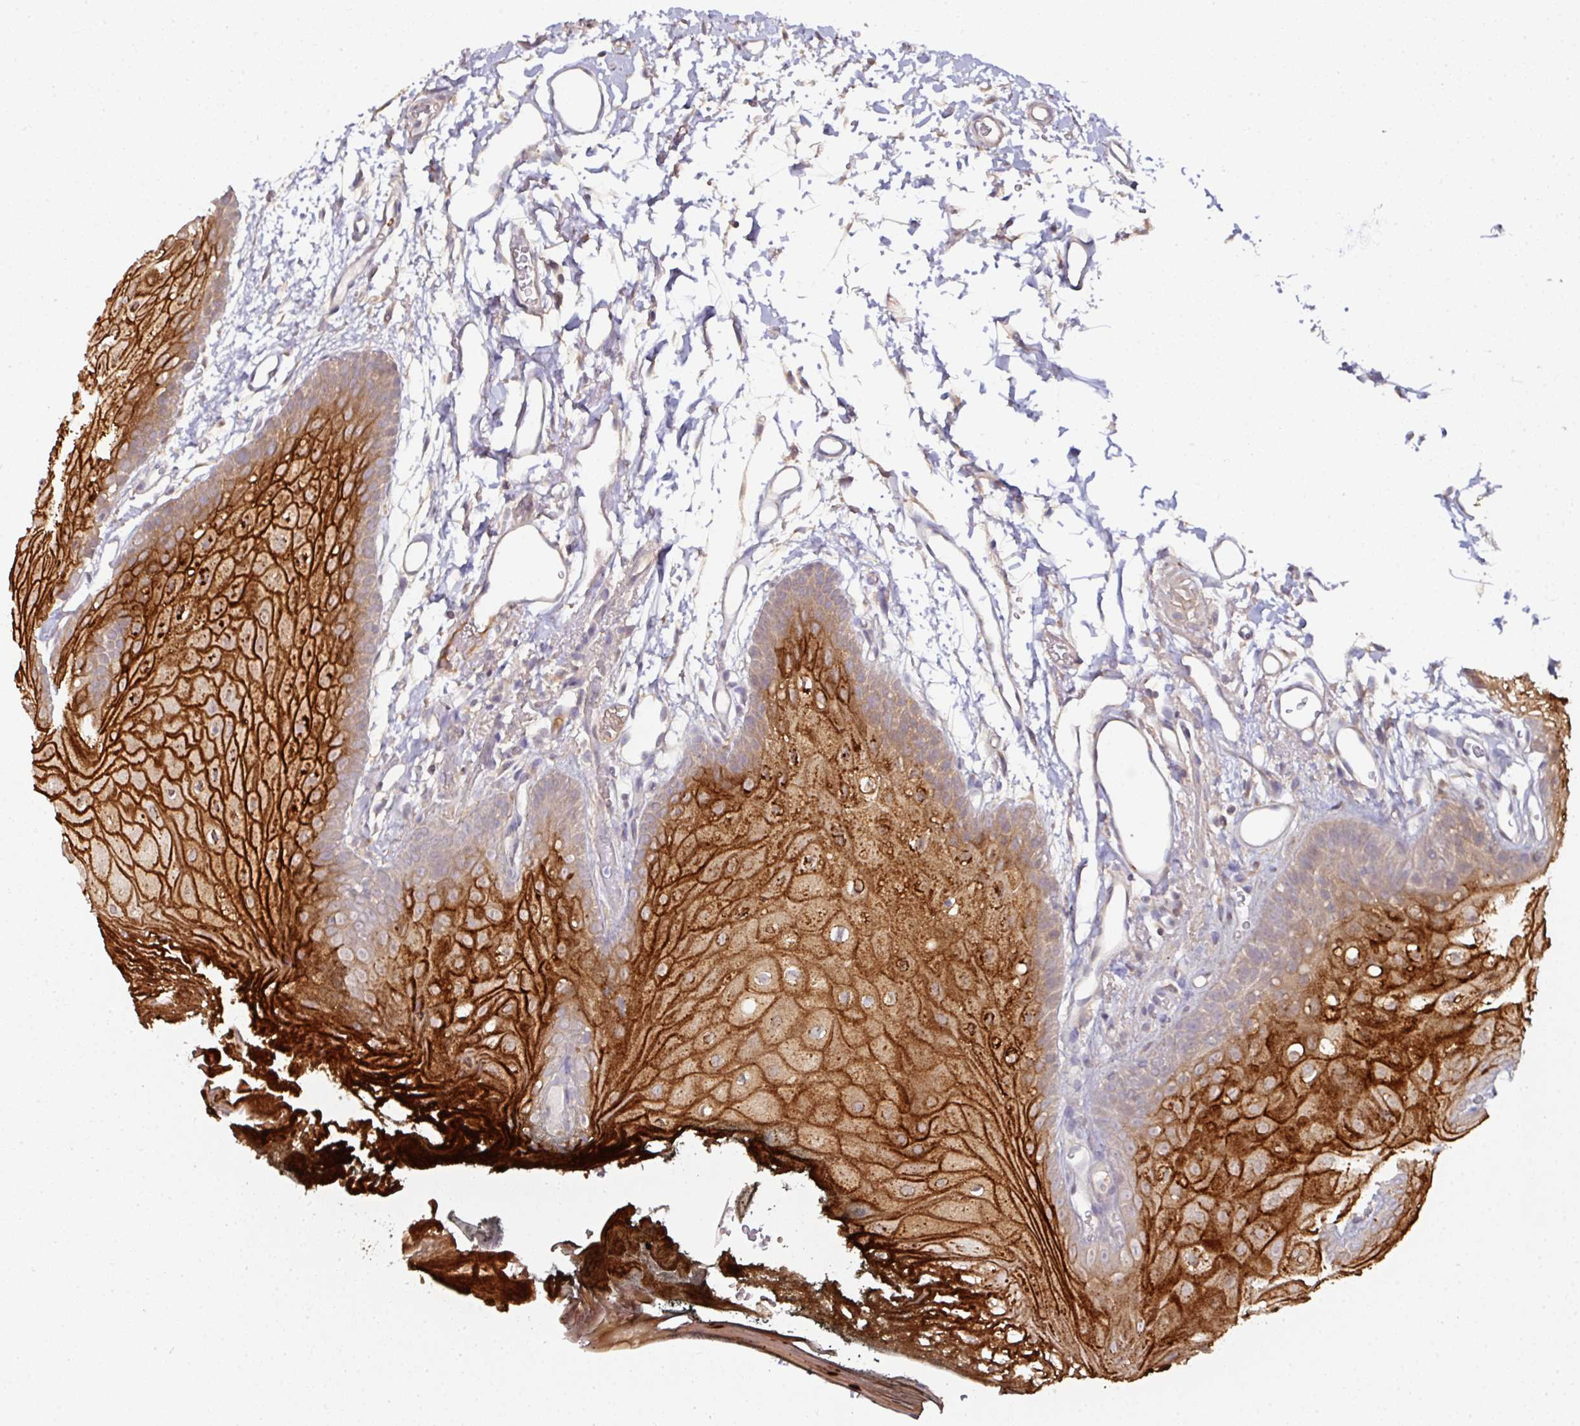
{"staining": {"intensity": "strong", "quantity": "<25%", "location": "cytoplasmic/membranous"}, "tissue": "oral mucosa", "cell_type": "Squamous epithelial cells", "image_type": "normal", "snomed": [{"axis": "morphology", "description": "Normal tissue, NOS"}, {"axis": "morphology", "description": "Squamous cell carcinoma, NOS"}, {"axis": "topography", "description": "Oral tissue"}, {"axis": "topography", "description": "Head-Neck"}], "caption": "An image showing strong cytoplasmic/membranous expression in about <25% of squamous epithelial cells in benign oral mucosa, as visualized by brown immunohistochemical staining.", "gene": "CTDSP2", "patient": {"sex": "female", "age": 81}}